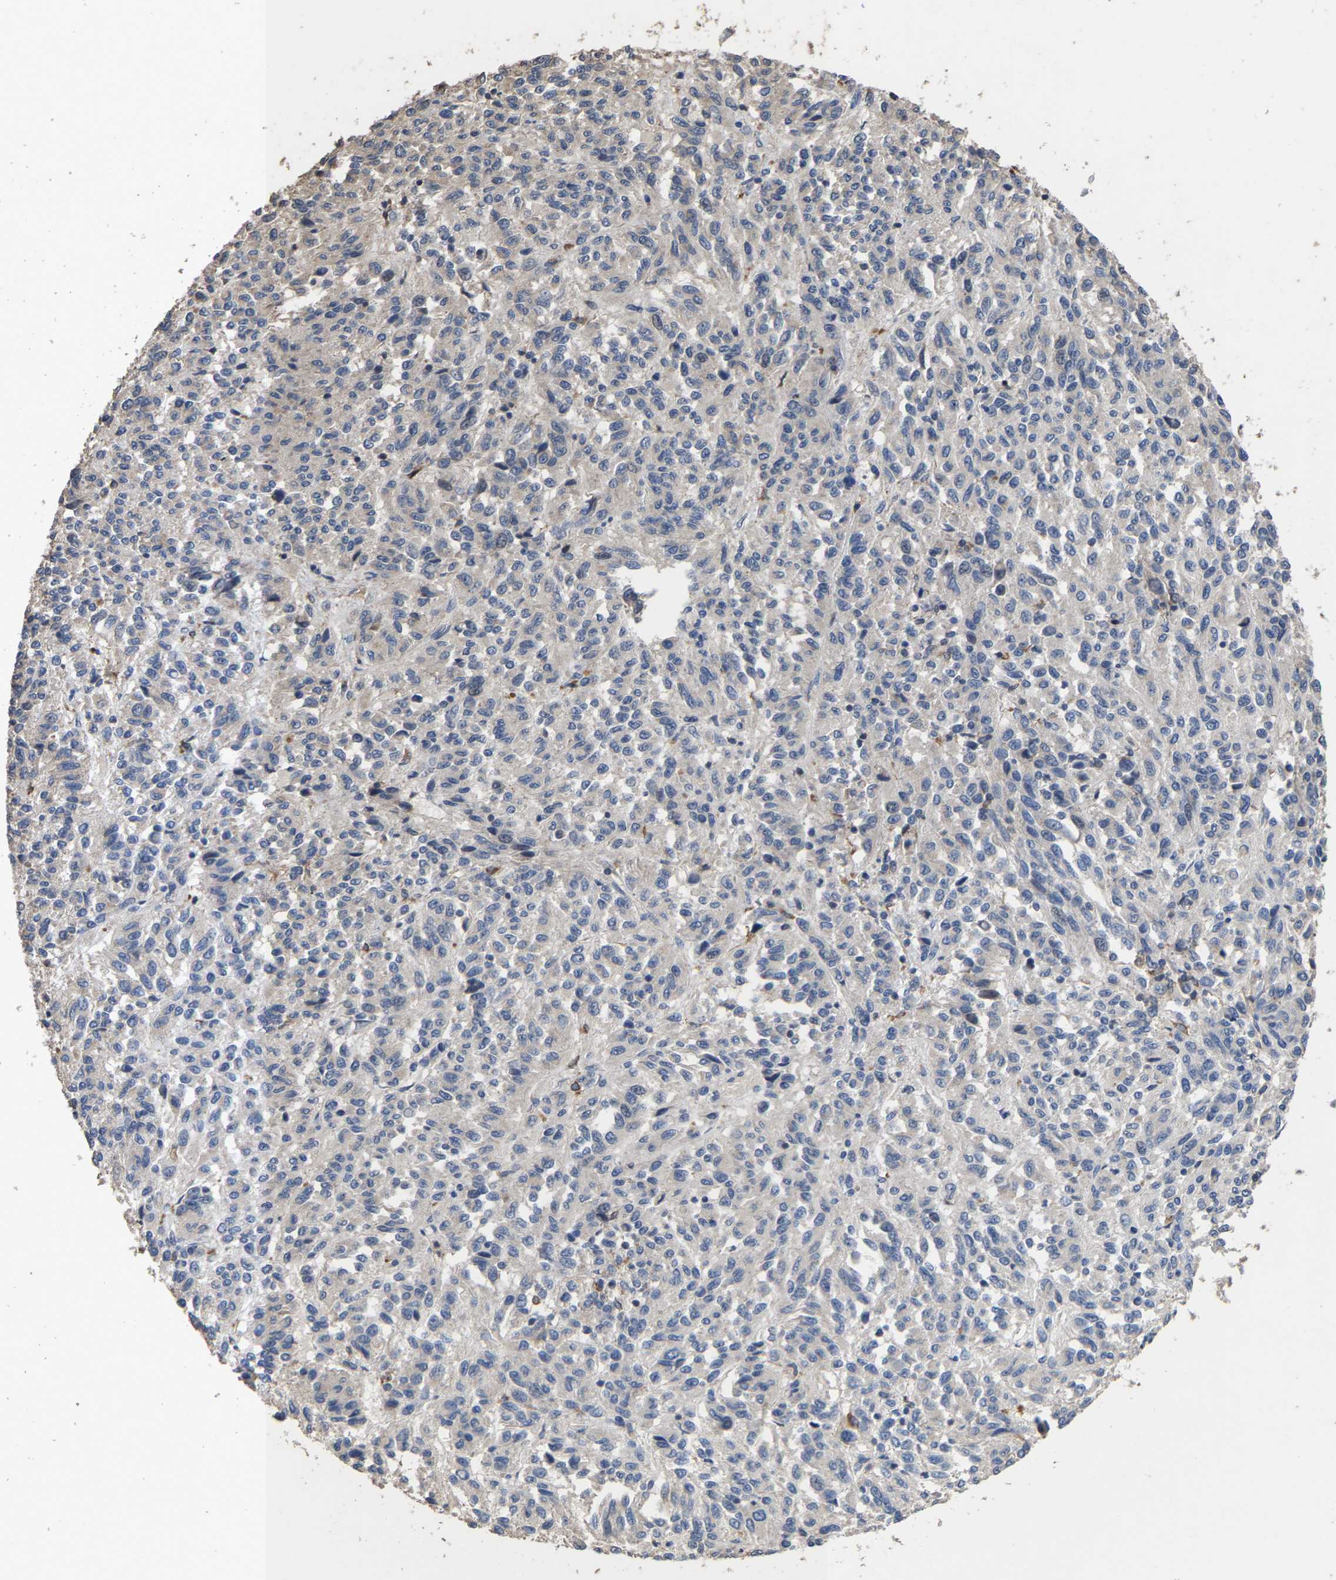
{"staining": {"intensity": "negative", "quantity": "none", "location": "none"}, "tissue": "melanoma", "cell_type": "Tumor cells", "image_type": "cancer", "snomed": [{"axis": "morphology", "description": "Malignant melanoma, Metastatic site"}, {"axis": "topography", "description": "Lung"}], "caption": "IHC of malignant melanoma (metastatic site) shows no positivity in tumor cells. The staining was performed using DAB to visualize the protein expression in brown, while the nuclei were stained in blue with hematoxylin (Magnification: 20x).", "gene": "TDRKH", "patient": {"sex": "male", "age": 64}}